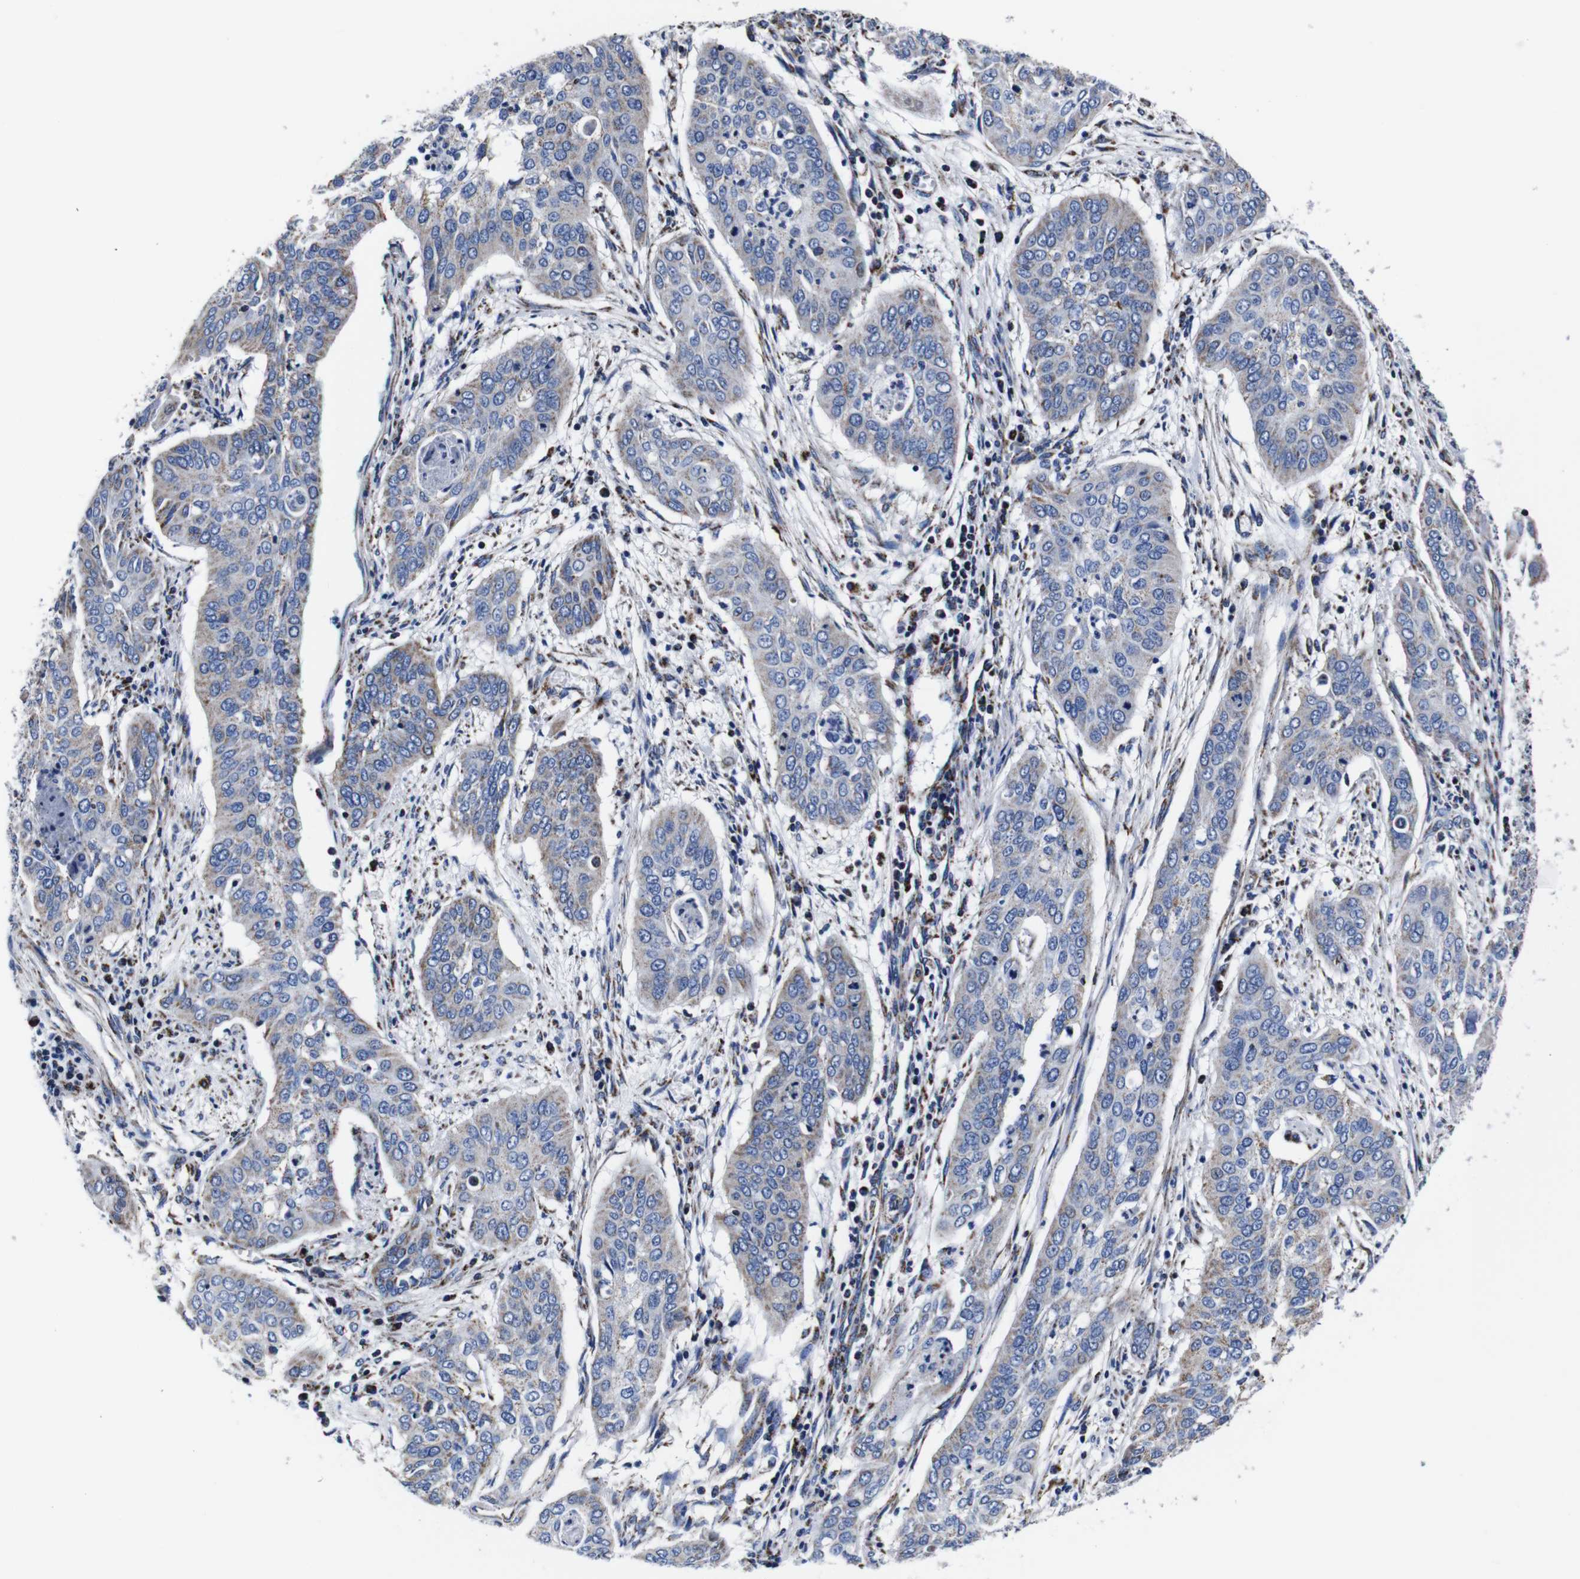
{"staining": {"intensity": "weak", "quantity": "<25%", "location": "cytoplasmic/membranous"}, "tissue": "cervical cancer", "cell_type": "Tumor cells", "image_type": "cancer", "snomed": [{"axis": "morphology", "description": "Squamous cell carcinoma, NOS"}, {"axis": "topography", "description": "Cervix"}], "caption": "Immunohistochemistry (IHC) photomicrograph of human squamous cell carcinoma (cervical) stained for a protein (brown), which reveals no staining in tumor cells.", "gene": "FKBP9", "patient": {"sex": "female", "age": 39}}